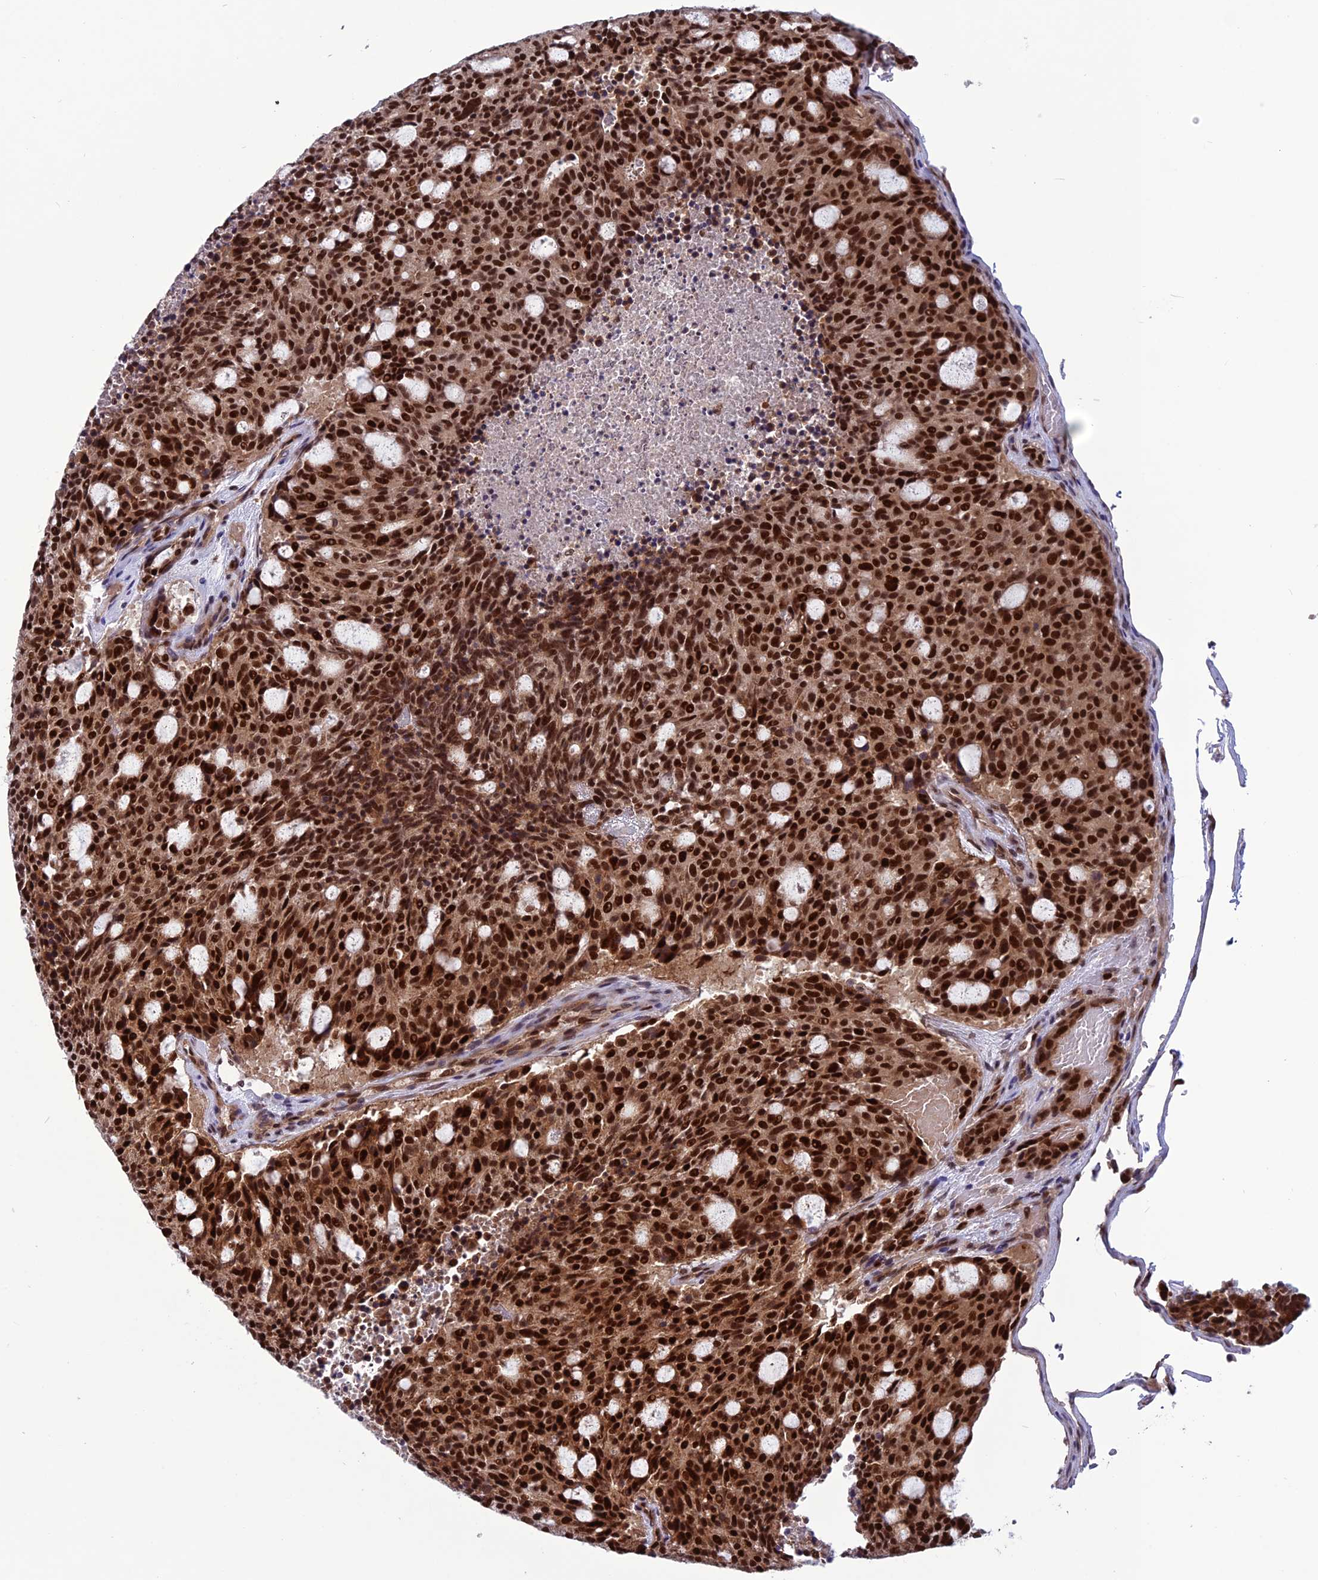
{"staining": {"intensity": "strong", "quantity": ">75%", "location": "cytoplasmic/membranous,nuclear"}, "tissue": "carcinoid", "cell_type": "Tumor cells", "image_type": "cancer", "snomed": [{"axis": "morphology", "description": "Carcinoid, malignant, NOS"}, {"axis": "topography", "description": "Pancreas"}], "caption": "Human carcinoid (malignant) stained for a protein (brown) exhibits strong cytoplasmic/membranous and nuclear positive positivity in about >75% of tumor cells.", "gene": "RTRAF", "patient": {"sex": "female", "age": 54}}